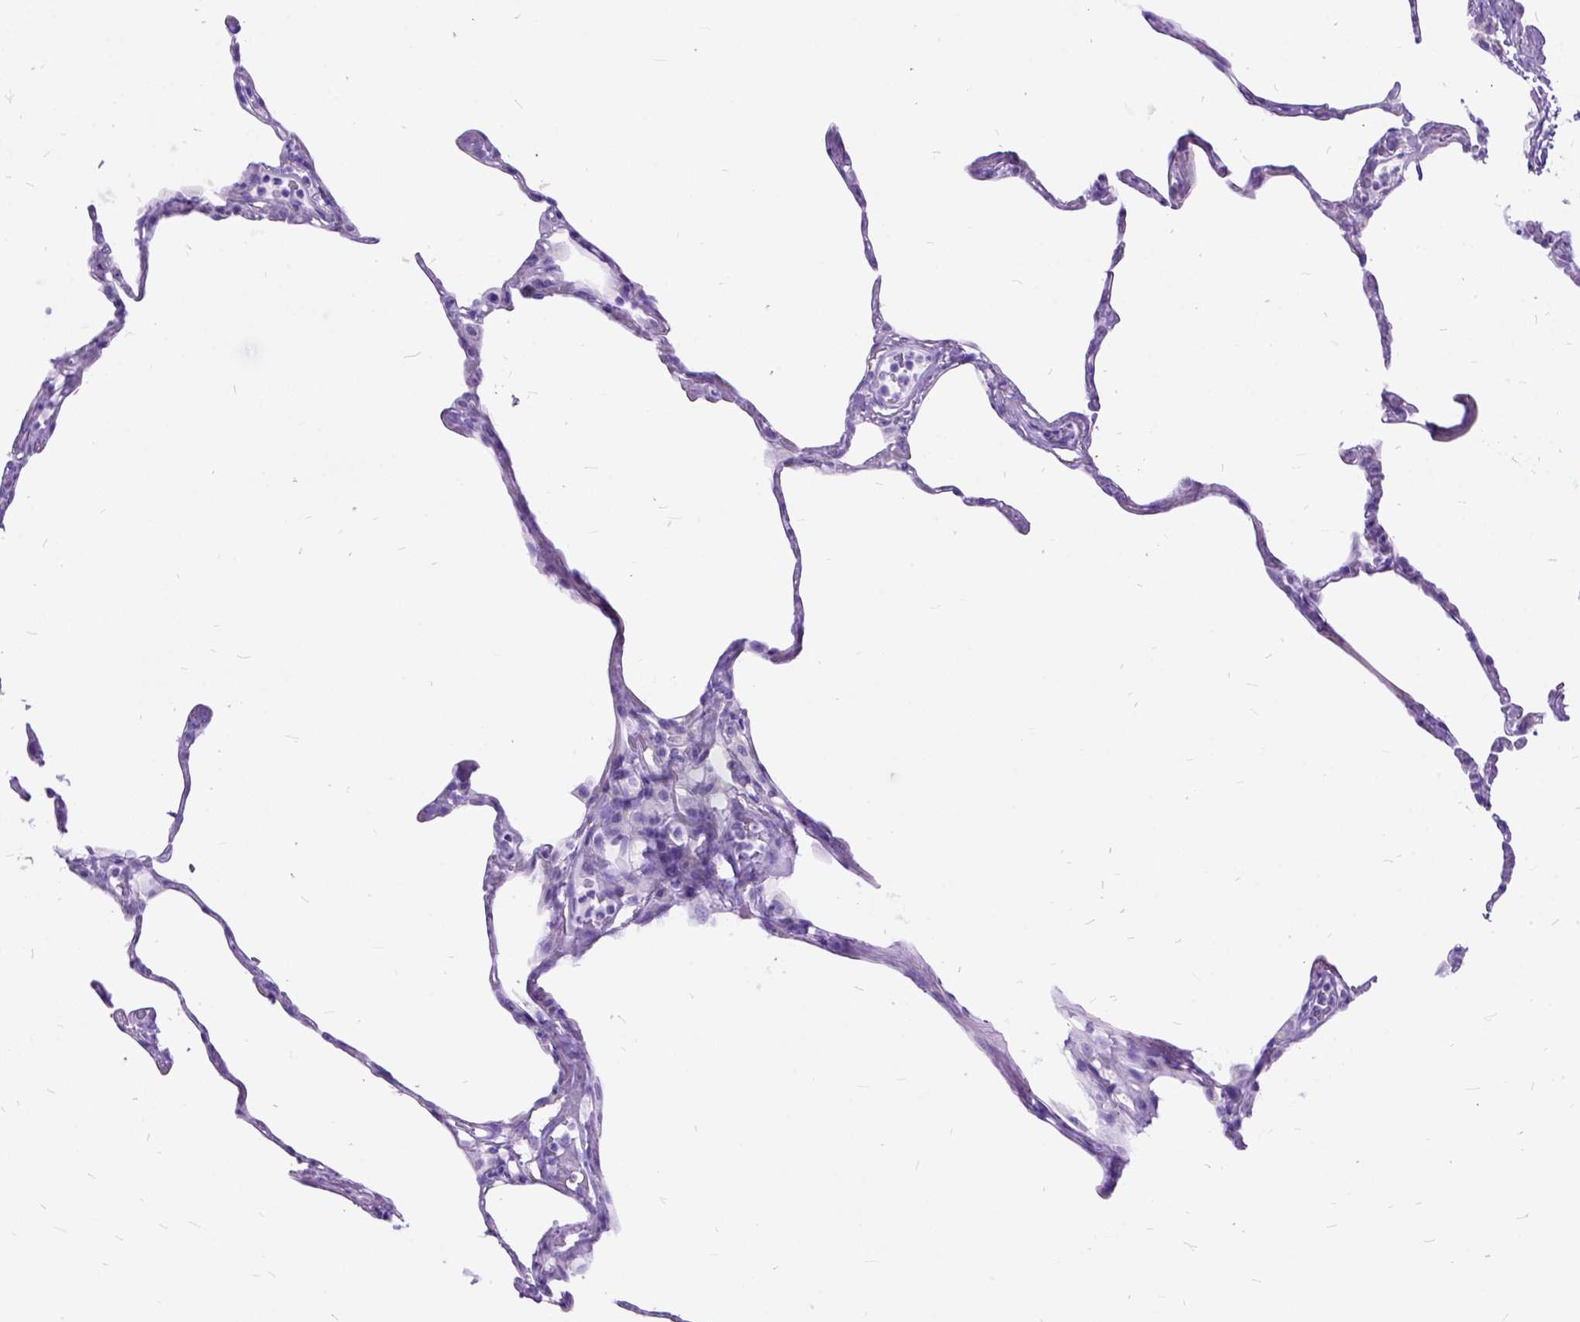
{"staining": {"intensity": "negative", "quantity": "none", "location": "none"}, "tissue": "lung", "cell_type": "Alveolar cells", "image_type": "normal", "snomed": [{"axis": "morphology", "description": "Normal tissue, NOS"}, {"axis": "topography", "description": "Lung"}], "caption": "The image reveals no staining of alveolar cells in normal lung. The staining was performed using DAB to visualize the protein expression in brown, while the nuclei were stained in blue with hematoxylin (Magnification: 20x).", "gene": "DNAH2", "patient": {"sex": "male", "age": 65}}